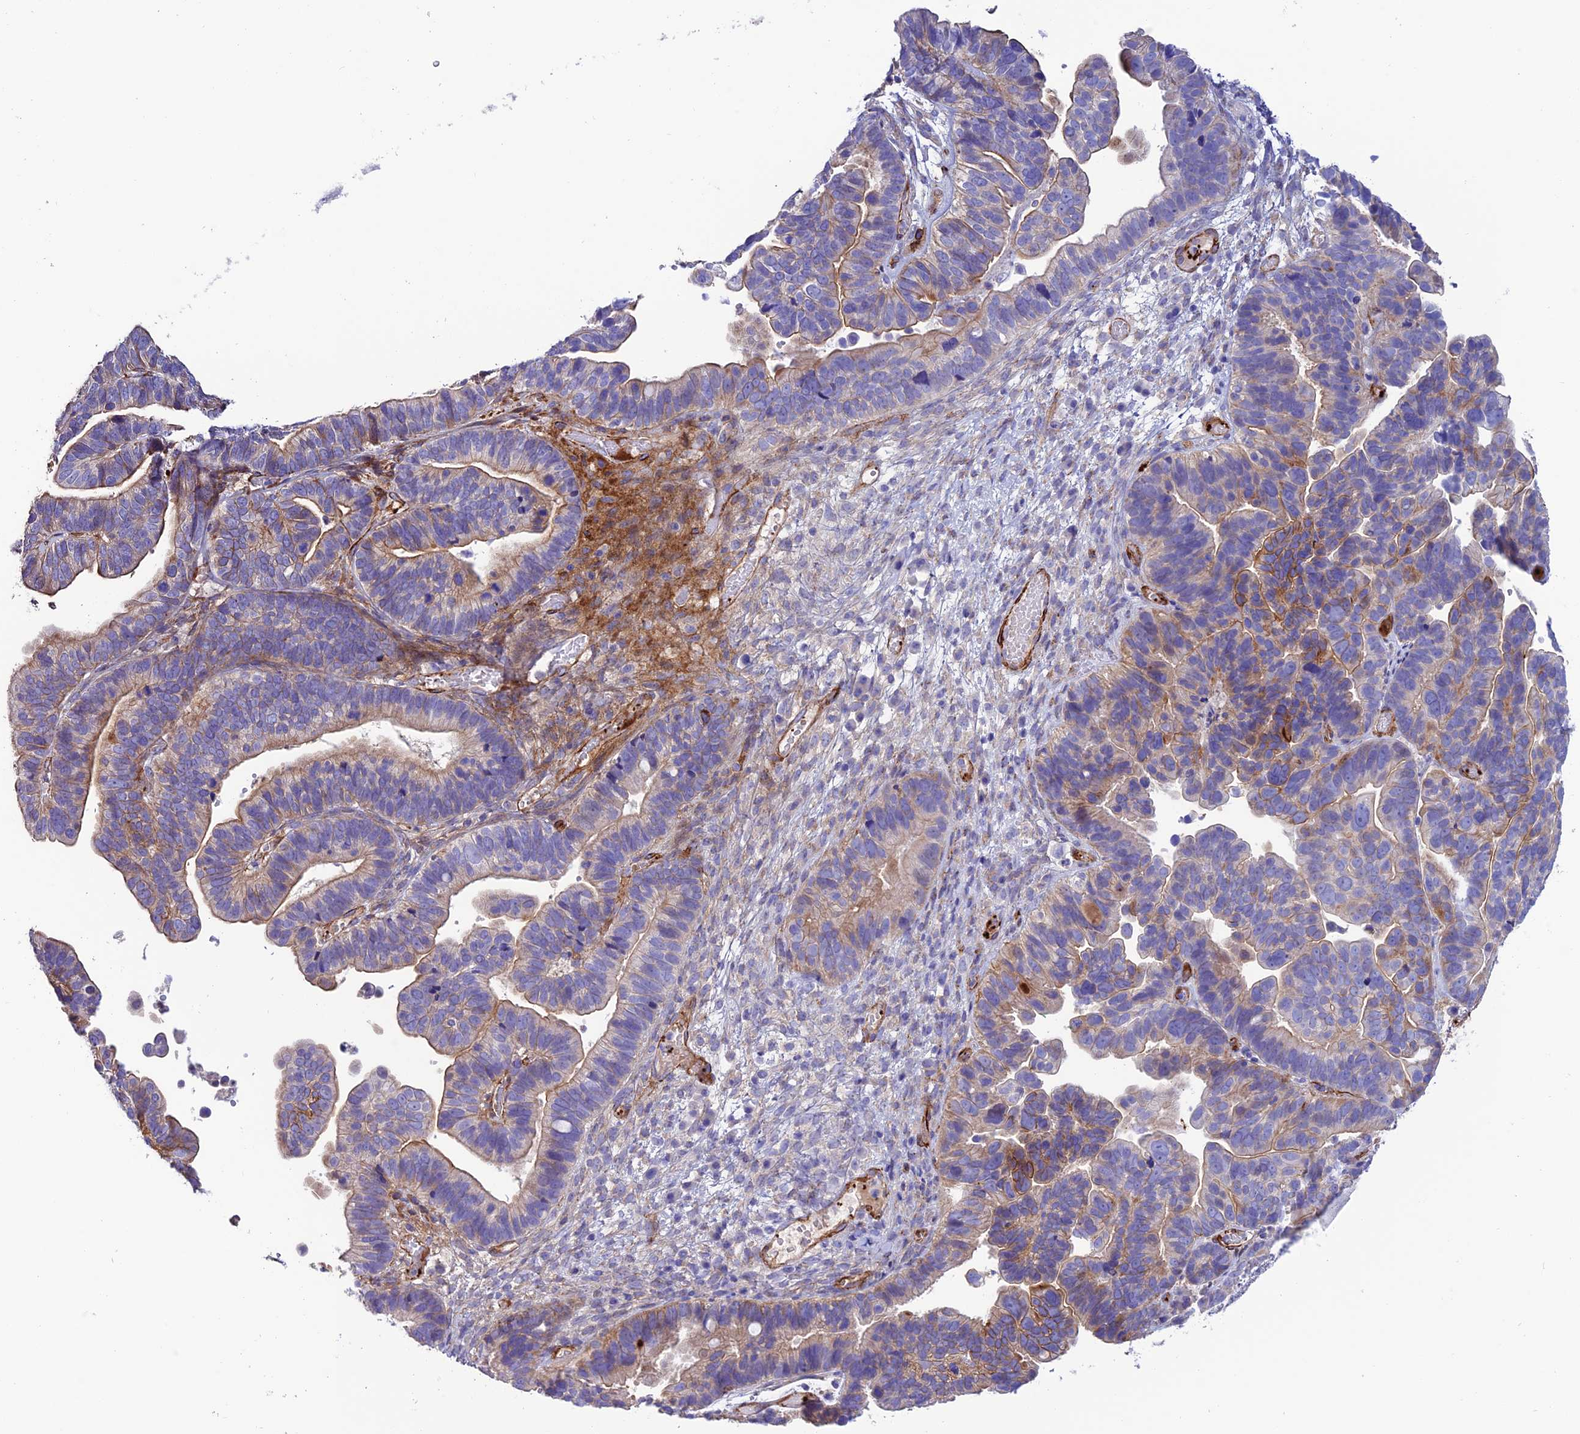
{"staining": {"intensity": "weak", "quantity": "25%-75%", "location": "cytoplasmic/membranous"}, "tissue": "ovarian cancer", "cell_type": "Tumor cells", "image_type": "cancer", "snomed": [{"axis": "morphology", "description": "Cystadenocarcinoma, serous, NOS"}, {"axis": "topography", "description": "Ovary"}], "caption": "Immunohistochemistry of ovarian cancer shows low levels of weak cytoplasmic/membranous expression in about 25%-75% of tumor cells. The staining was performed using DAB, with brown indicating positive protein expression. Nuclei are stained blue with hematoxylin.", "gene": "REX1BD", "patient": {"sex": "female", "age": 56}}